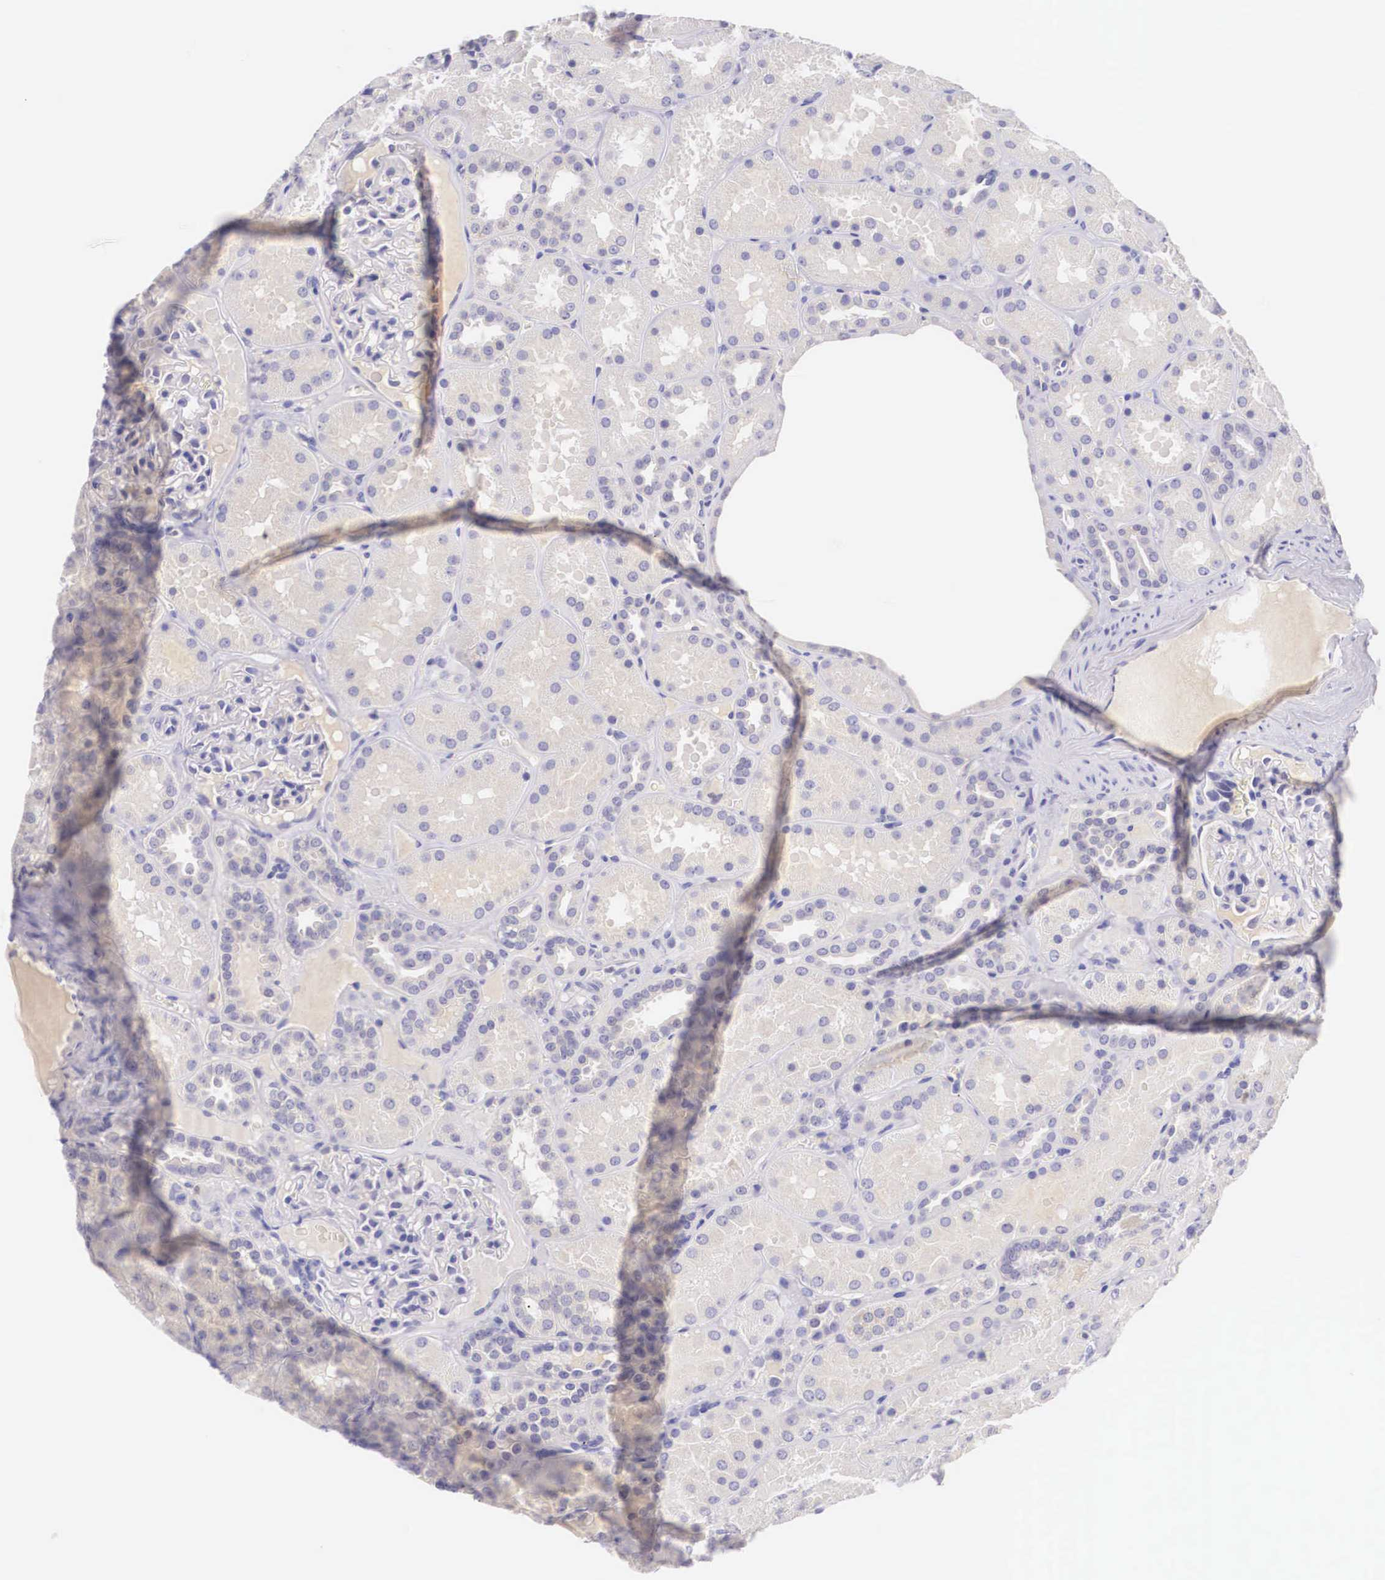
{"staining": {"intensity": "negative", "quantity": "none", "location": "none"}, "tissue": "kidney", "cell_type": "Cells in glomeruli", "image_type": "normal", "snomed": [{"axis": "morphology", "description": "Normal tissue, NOS"}, {"axis": "topography", "description": "Kidney"}], "caption": "Protein analysis of unremarkable kidney exhibits no significant positivity in cells in glomeruli.", "gene": "BCL6", "patient": {"sex": "female", "age": 52}}